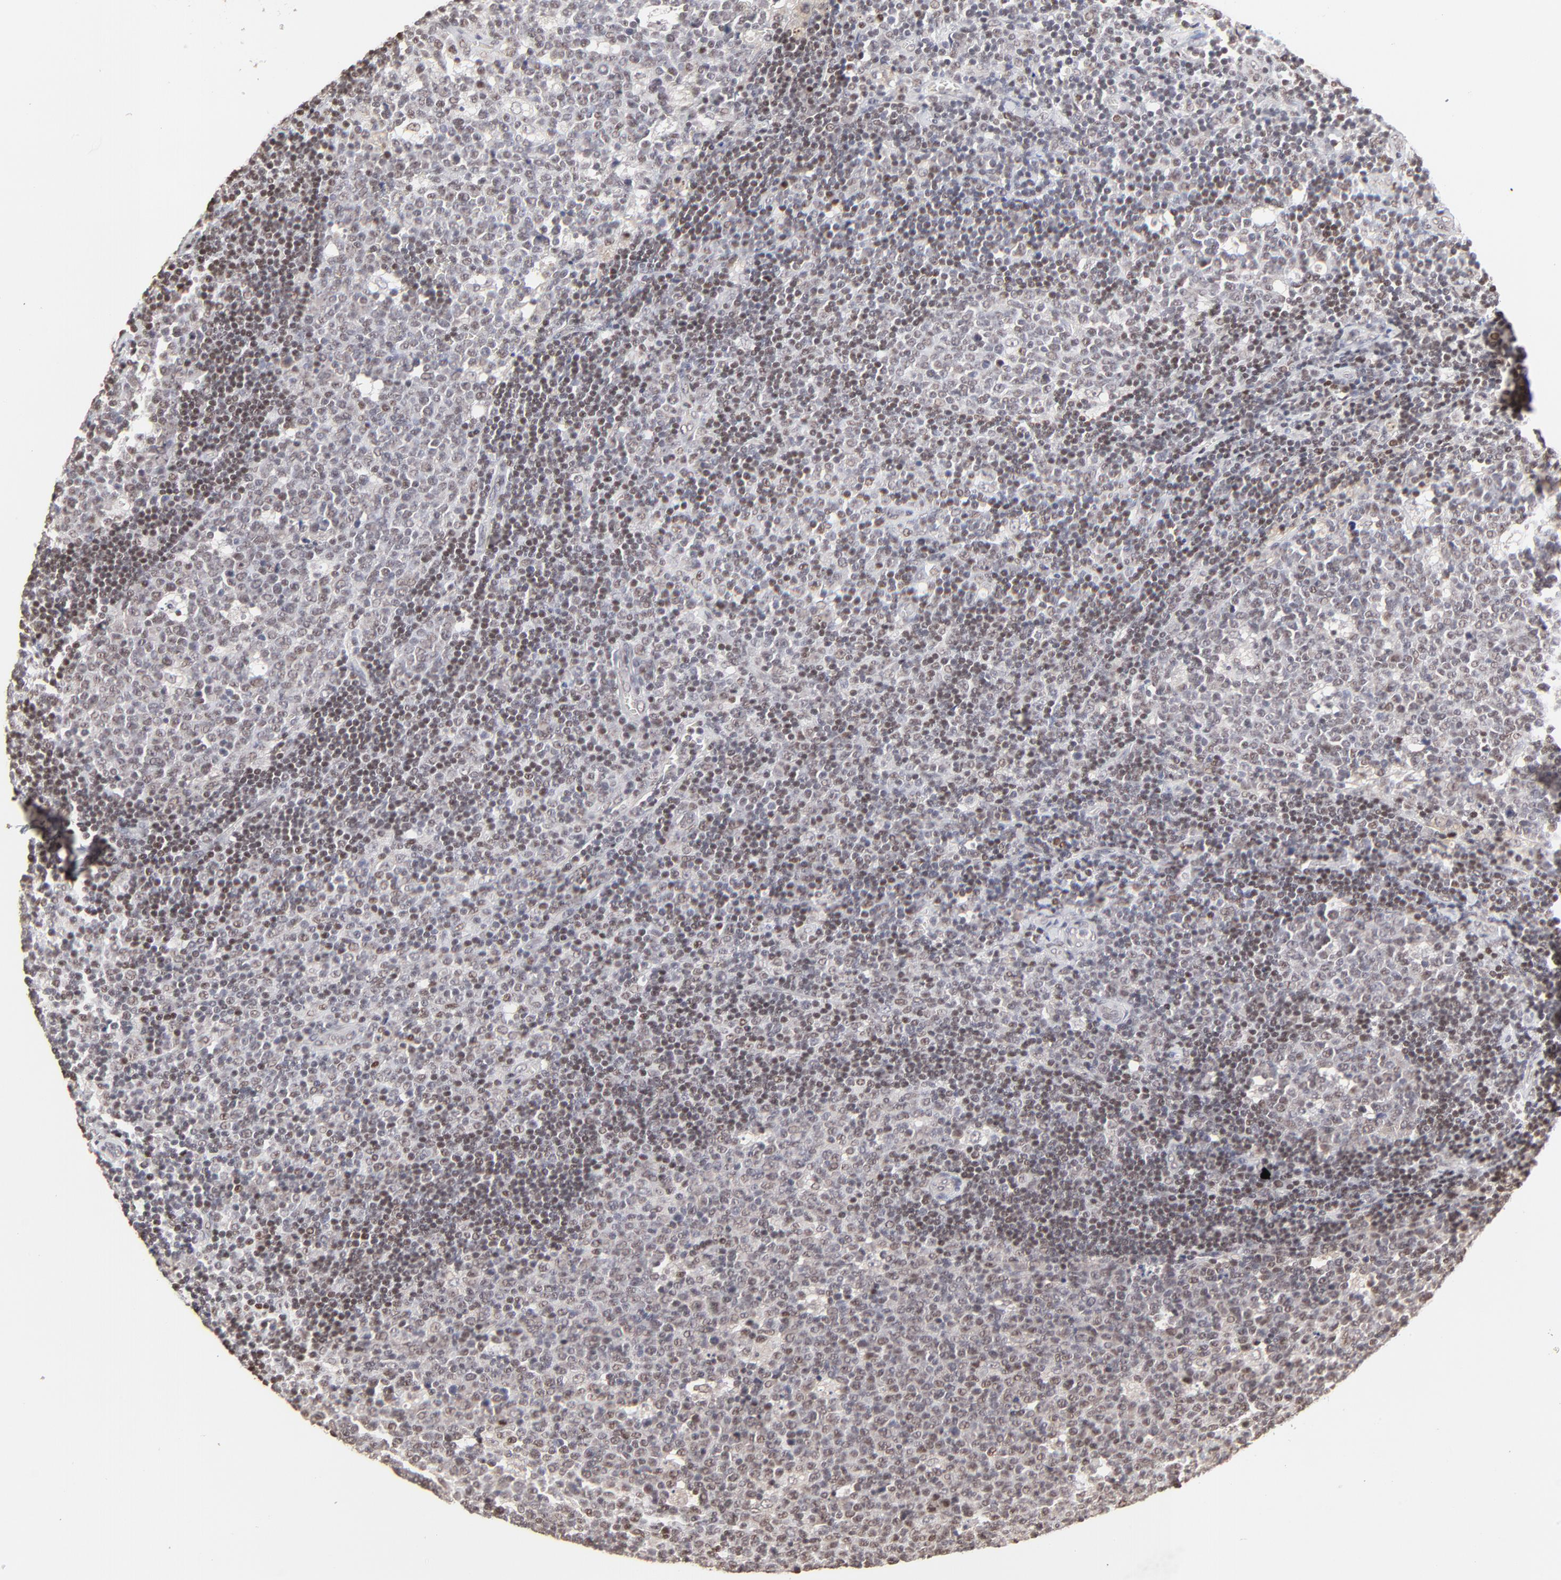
{"staining": {"intensity": "weak", "quantity": "25%-75%", "location": "nuclear"}, "tissue": "lymph node", "cell_type": "Germinal center cells", "image_type": "normal", "snomed": [{"axis": "morphology", "description": "Normal tissue, NOS"}, {"axis": "topography", "description": "Lymph node"}, {"axis": "topography", "description": "Salivary gland"}], "caption": "Immunohistochemical staining of benign human lymph node displays low levels of weak nuclear staining in about 25%-75% of germinal center cells.", "gene": "DSN1", "patient": {"sex": "male", "age": 8}}